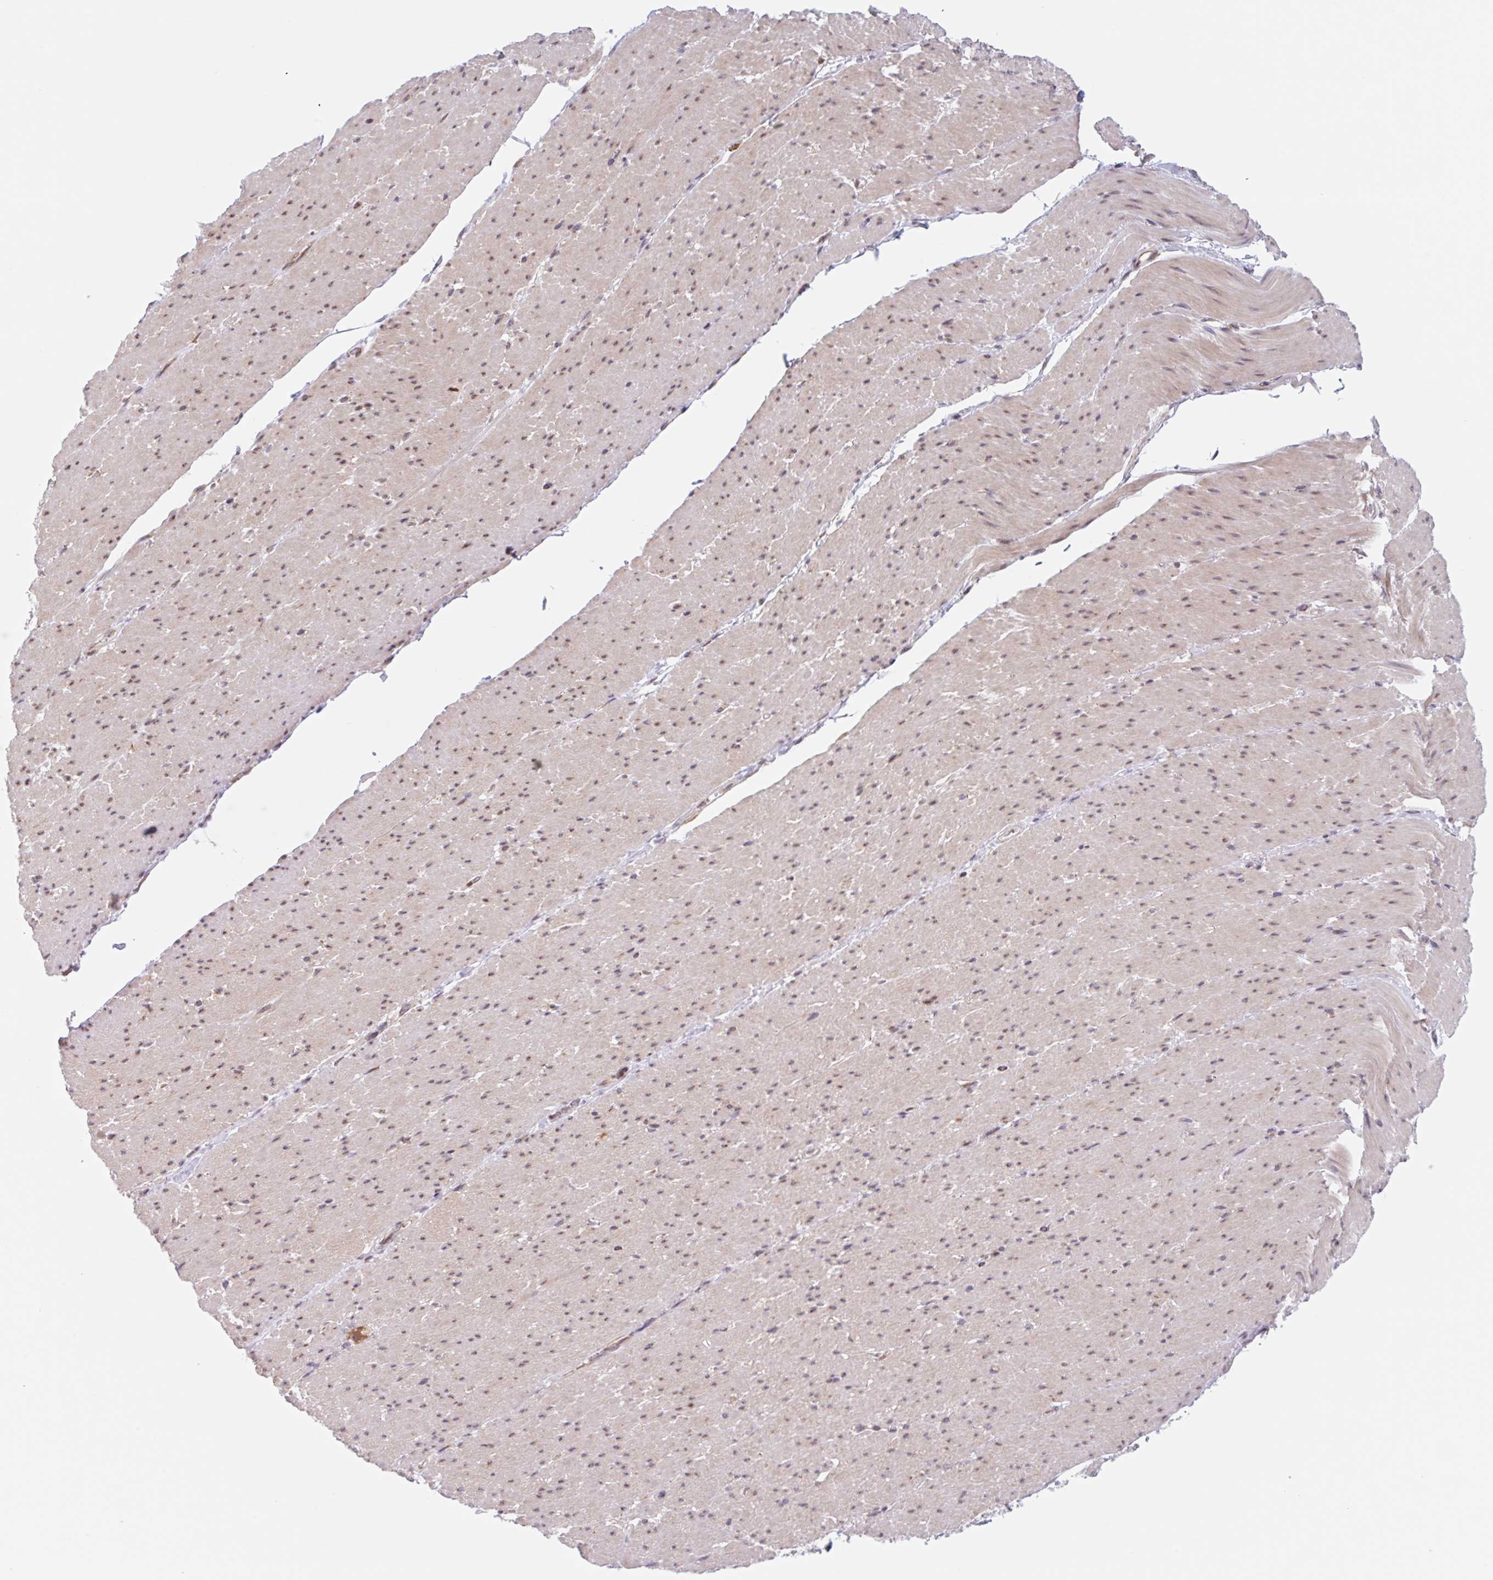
{"staining": {"intensity": "weak", "quantity": "25%-75%", "location": "cytoplasmic/membranous,nuclear"}, "tissue": "smooth muscle", "cell_type": "Smooth muscle cells", "image_type": "normal", "snomed": [{"axis": "morphology", "description": "Normal tissue, NOS"}, {"axis": "topography", "description": "Smooth muscle"}, {"axis": "topography", "description": "Rectum"}], "caption": "Protein expression analysis of benign smooth muscle demonstrates weak cytoplasmic/membranous,nuclear staining in about 25%-75% of smooth muscle cells. Using DAB (3,3'-diaminobenzidine) (brown) and hematoxylin (blue) stains, captured at high magnification using brightfield microscopy.", "gene": "TBPL2", "patient": {"sex": "male", "age": 53}}